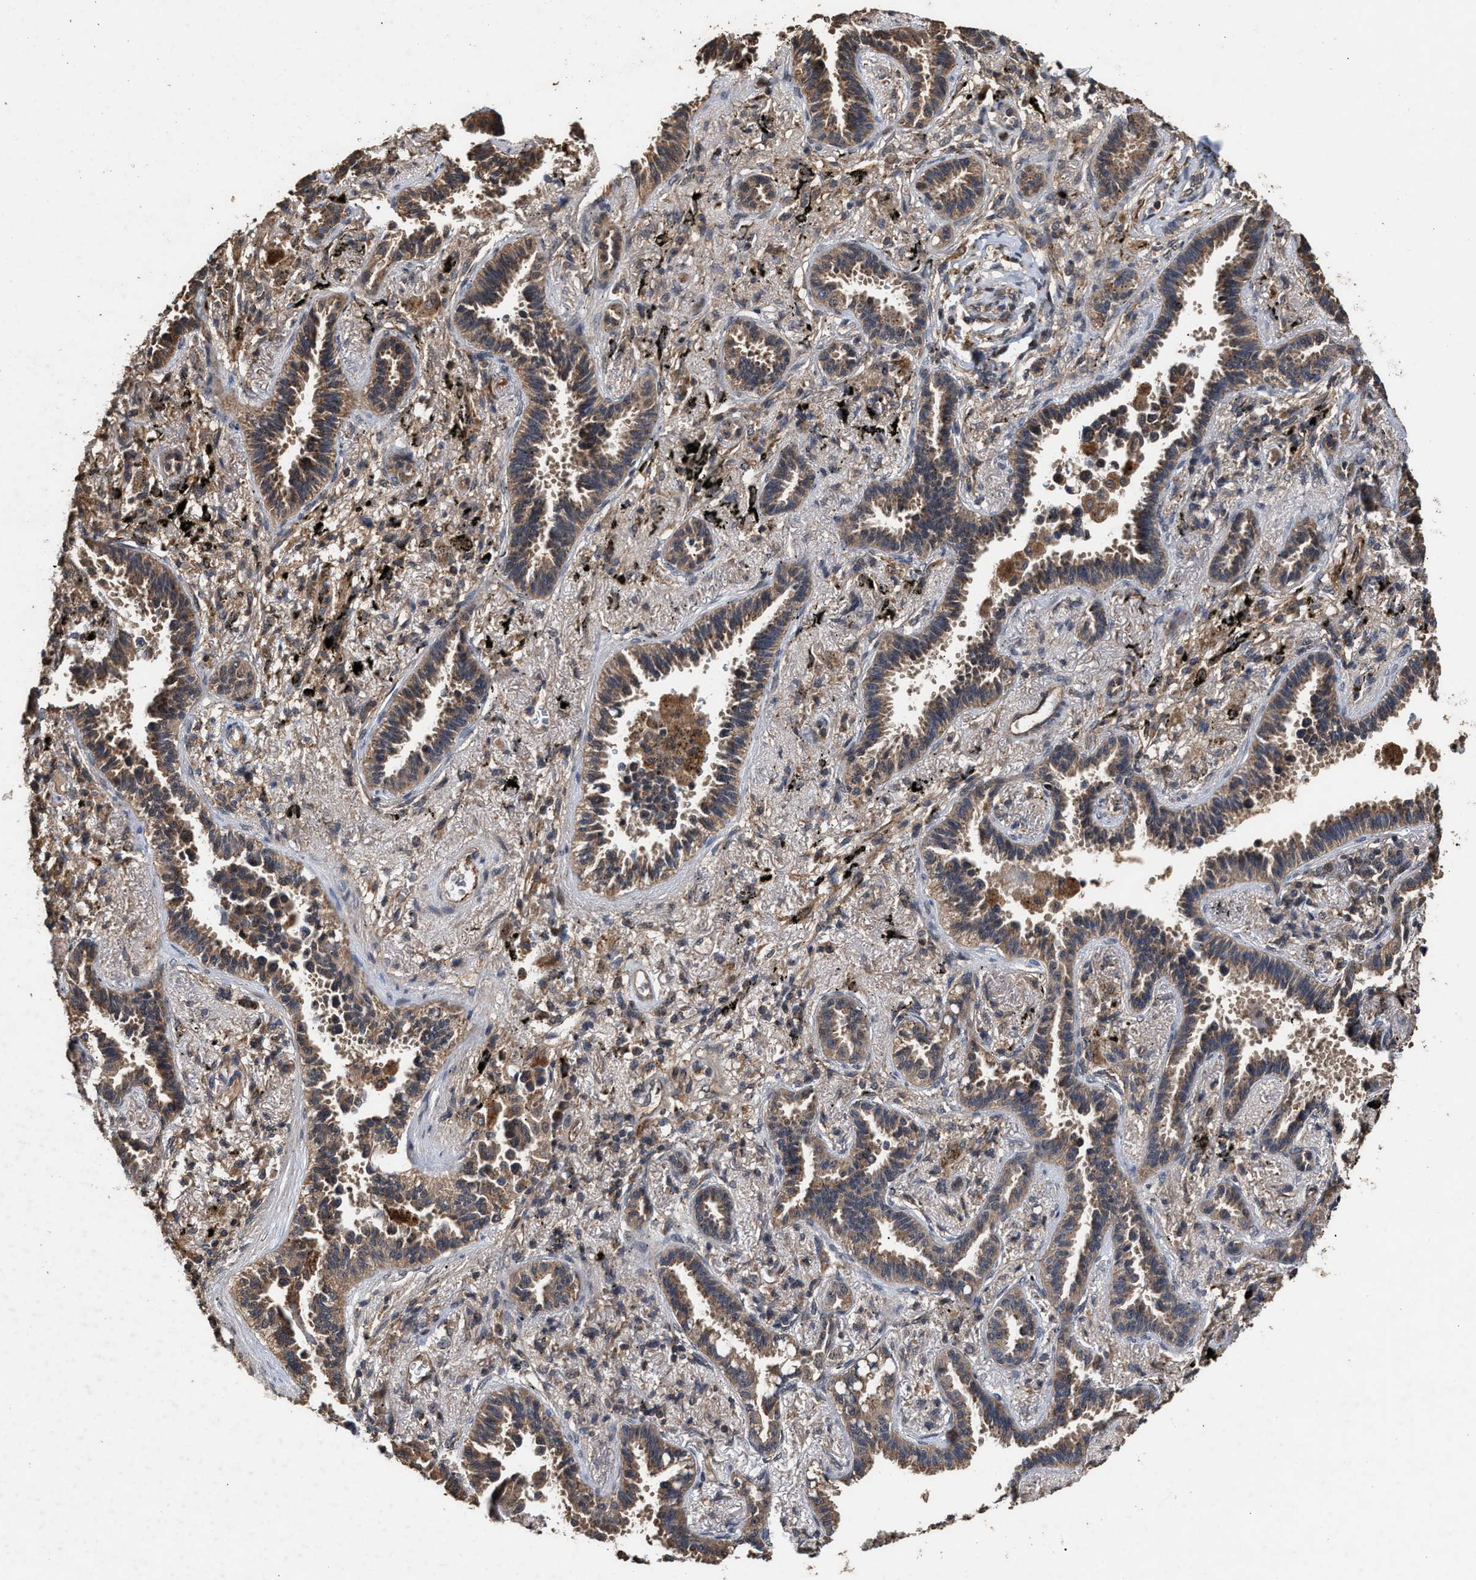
{"staining": {"intensity": "moderate", "quantity": ">75%", "location": "cytoplasmic/membranous"}, "tissue": "lung cancer", "cell_type": "Tumor cells", "image_type": "cancer", "snomed": [{"axis": "morphology", "description": "Adenocarcinoma, NOS"}, {"axis": "topography", "description": "Lung"}], "caption": "This image shows immunohistochemistry staining of human lung cancer (adenocarcinoma), with medium moderate cytoplasmic/membranous expression in about >75% of tumor cells.", "gene": "ZNHIT6", "patient": {"sex": "male", "age": 59}}